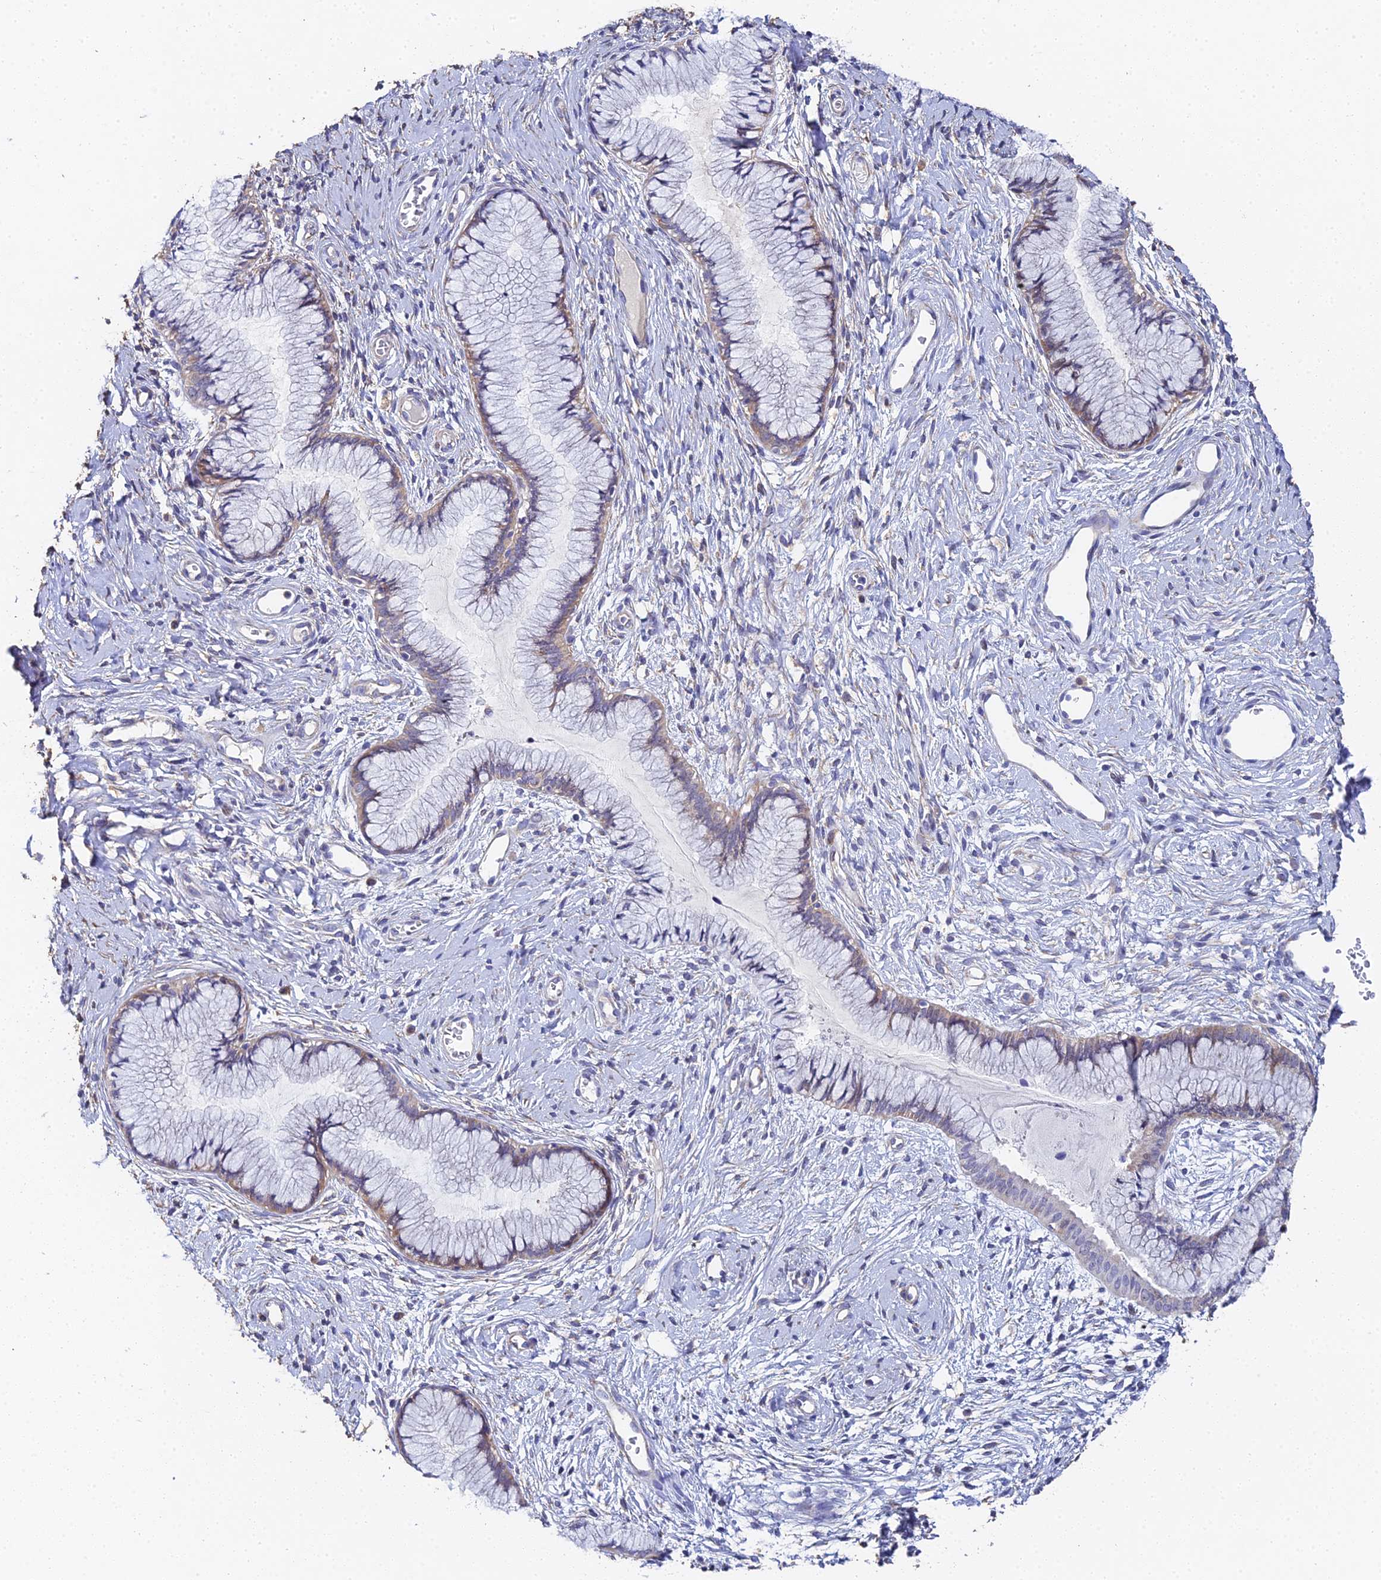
{"staining": {"intensity": "weak", "quantity": ">75%", "location": "cytoplasmic/membranous"}, "tissue": "cervix", "cell_type": "Glandular cells", "image_type": "normal", "snomed": [{"axis": "morphology", "description": "Normal tissue, NOS"}, {"axis": "topography", "description": "Cervix"}], "caption": "Glandular cells exhibit low levels of weak cytoplasmic/membranous expression in about >75% of cells in benign cervix.", "gene": "ENSG00000268674", "patient": {"sex": "female", "age": 42}}